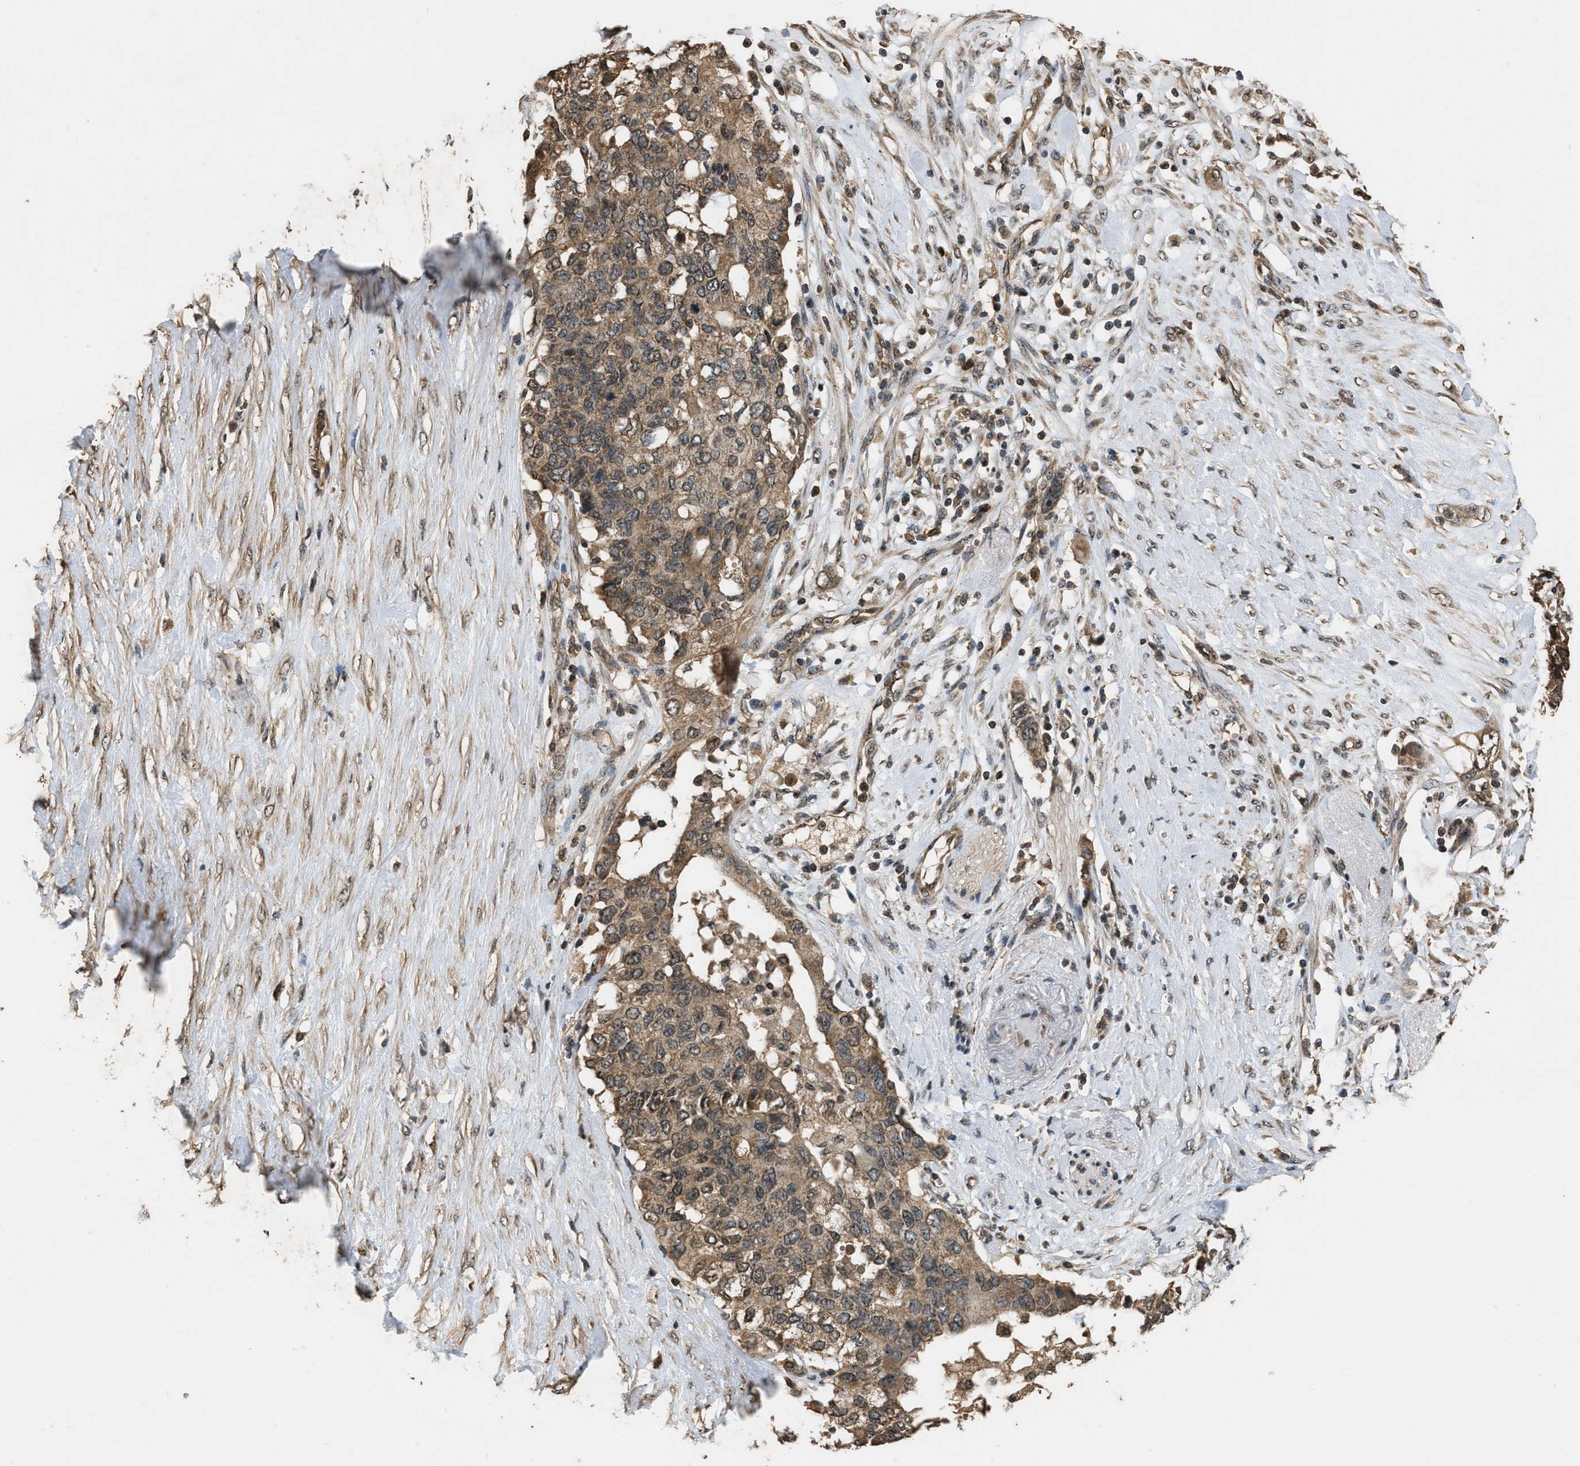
{"staining": {"intensity": "moderate", "quantity": ">75%", "location": "cytoplasmic/membranous"}, "tissue": "pancreatic cancer", "cell_type": "Tumor cells", "image_type": "cancer", "snomed": [{"axis": "morphology", "description": "Adenocarcinoma, NOS"}, {"axis": "topography", "description": "Pancreas"}], "caption": "Immunohistochemistry (IHC) (DAB (3,3'-diaminobenzidine)) staining of adenocarcinoma (pancreatic) displays moderate cytoplasmic/membranous protein staining in about >75% of tumor cells.", "gene": "DENND6B", "patient": {"sex": "female", "age": 56}}